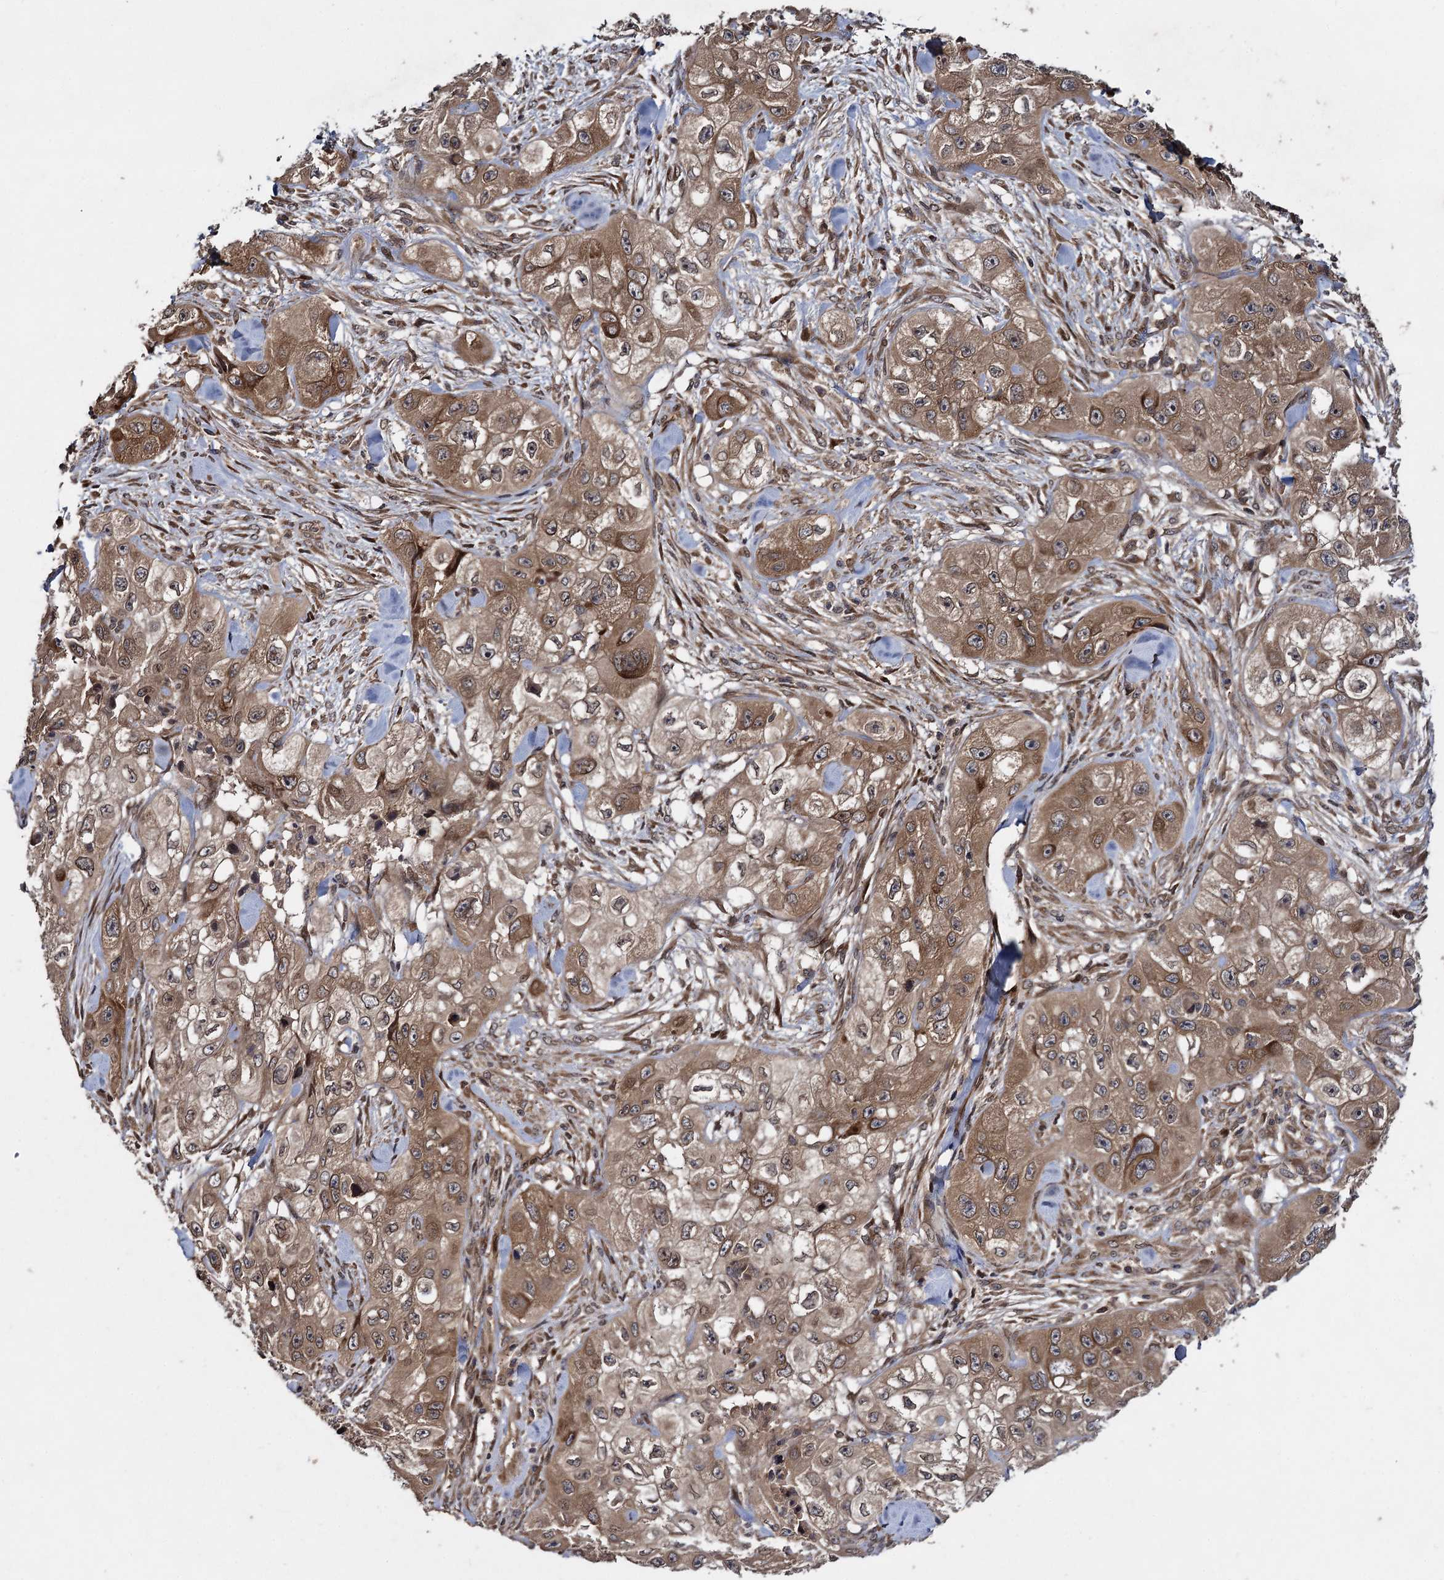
{"staining": {"intensity": "moderate", "quantity": ">75%", "location": "cytoplasmic/membranous"}, "tissue": "skin cancer", "cell_type": "Tumor cells", "image_type": "cancer", "snomed": [{"axis": "morphology", "description": "Squamous cell carcinoma, NOS"}, {"axis": "topography", "description": "Skin"}, {"axis": "topography", "description": "Subcutis"}], "caption": "IHC of human skin squamous cell carcinoma displays medium levels of moderate cytoplasmic/membranous staining in about >75% of tumor cells.", "gene": "DCP1B", "patient": {"sex": "male", "age": 73}}